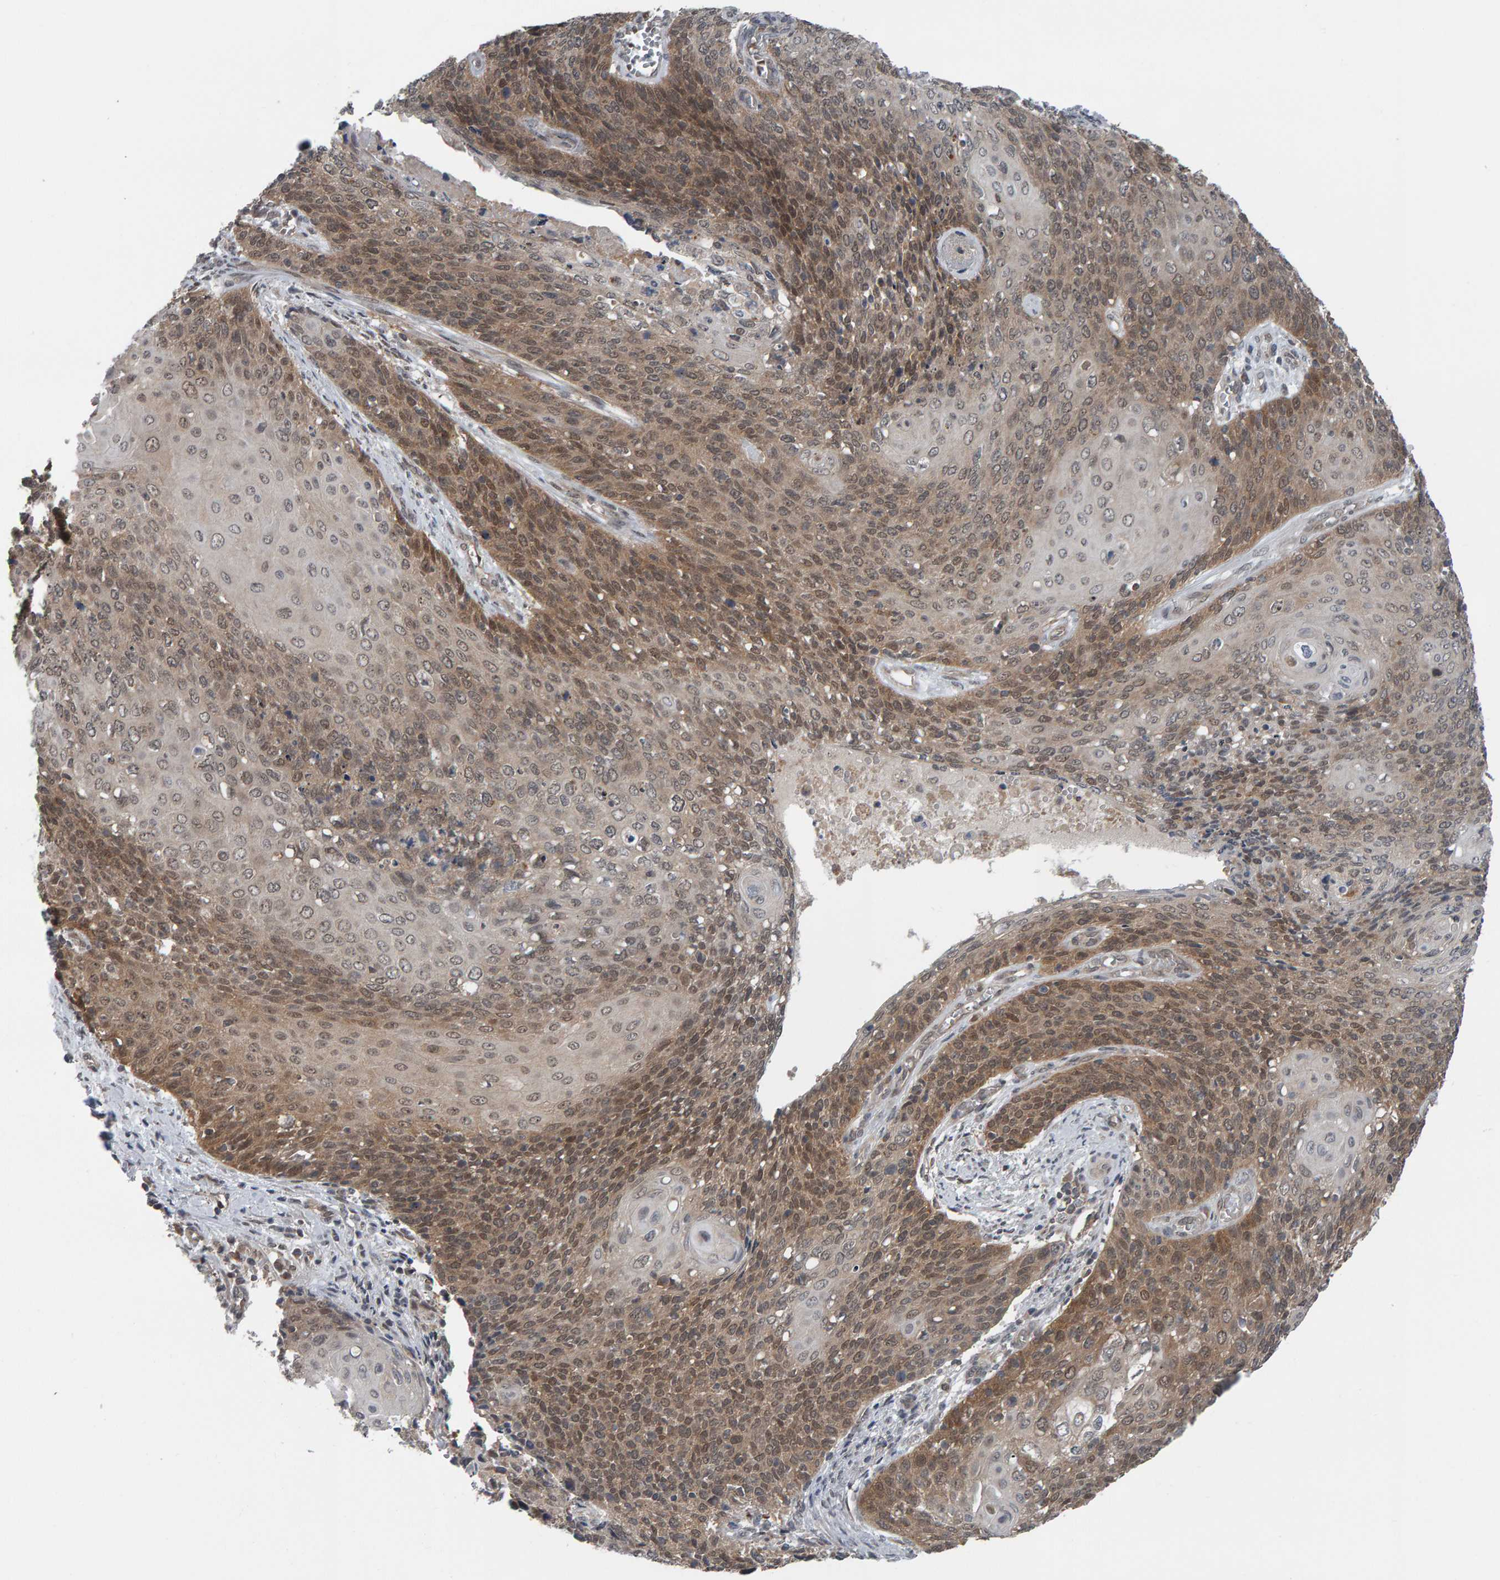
{"staining": {"intensity": "weak", "quantity": "25%-75%", "location": "cytoplasmic/membranous,nuclear"}, "tissue": "cervical cancer", "cell_type": "Tumor cells", "image_type": "cancer", "snomed": [{"axis": "morphology", "description": "Squamous cell carcinoma, NOS"}, {"axis": "topography", "description": "Cervix"}], "caption": "A photomicrograph of cervical squamous cell carcinoma stained for a protein exhibits weak cytoplasmic/membranous and nuclear brown staining in tumor cells.", "gene": "COASY", "patient": {"sex": "female", "age": 39}}